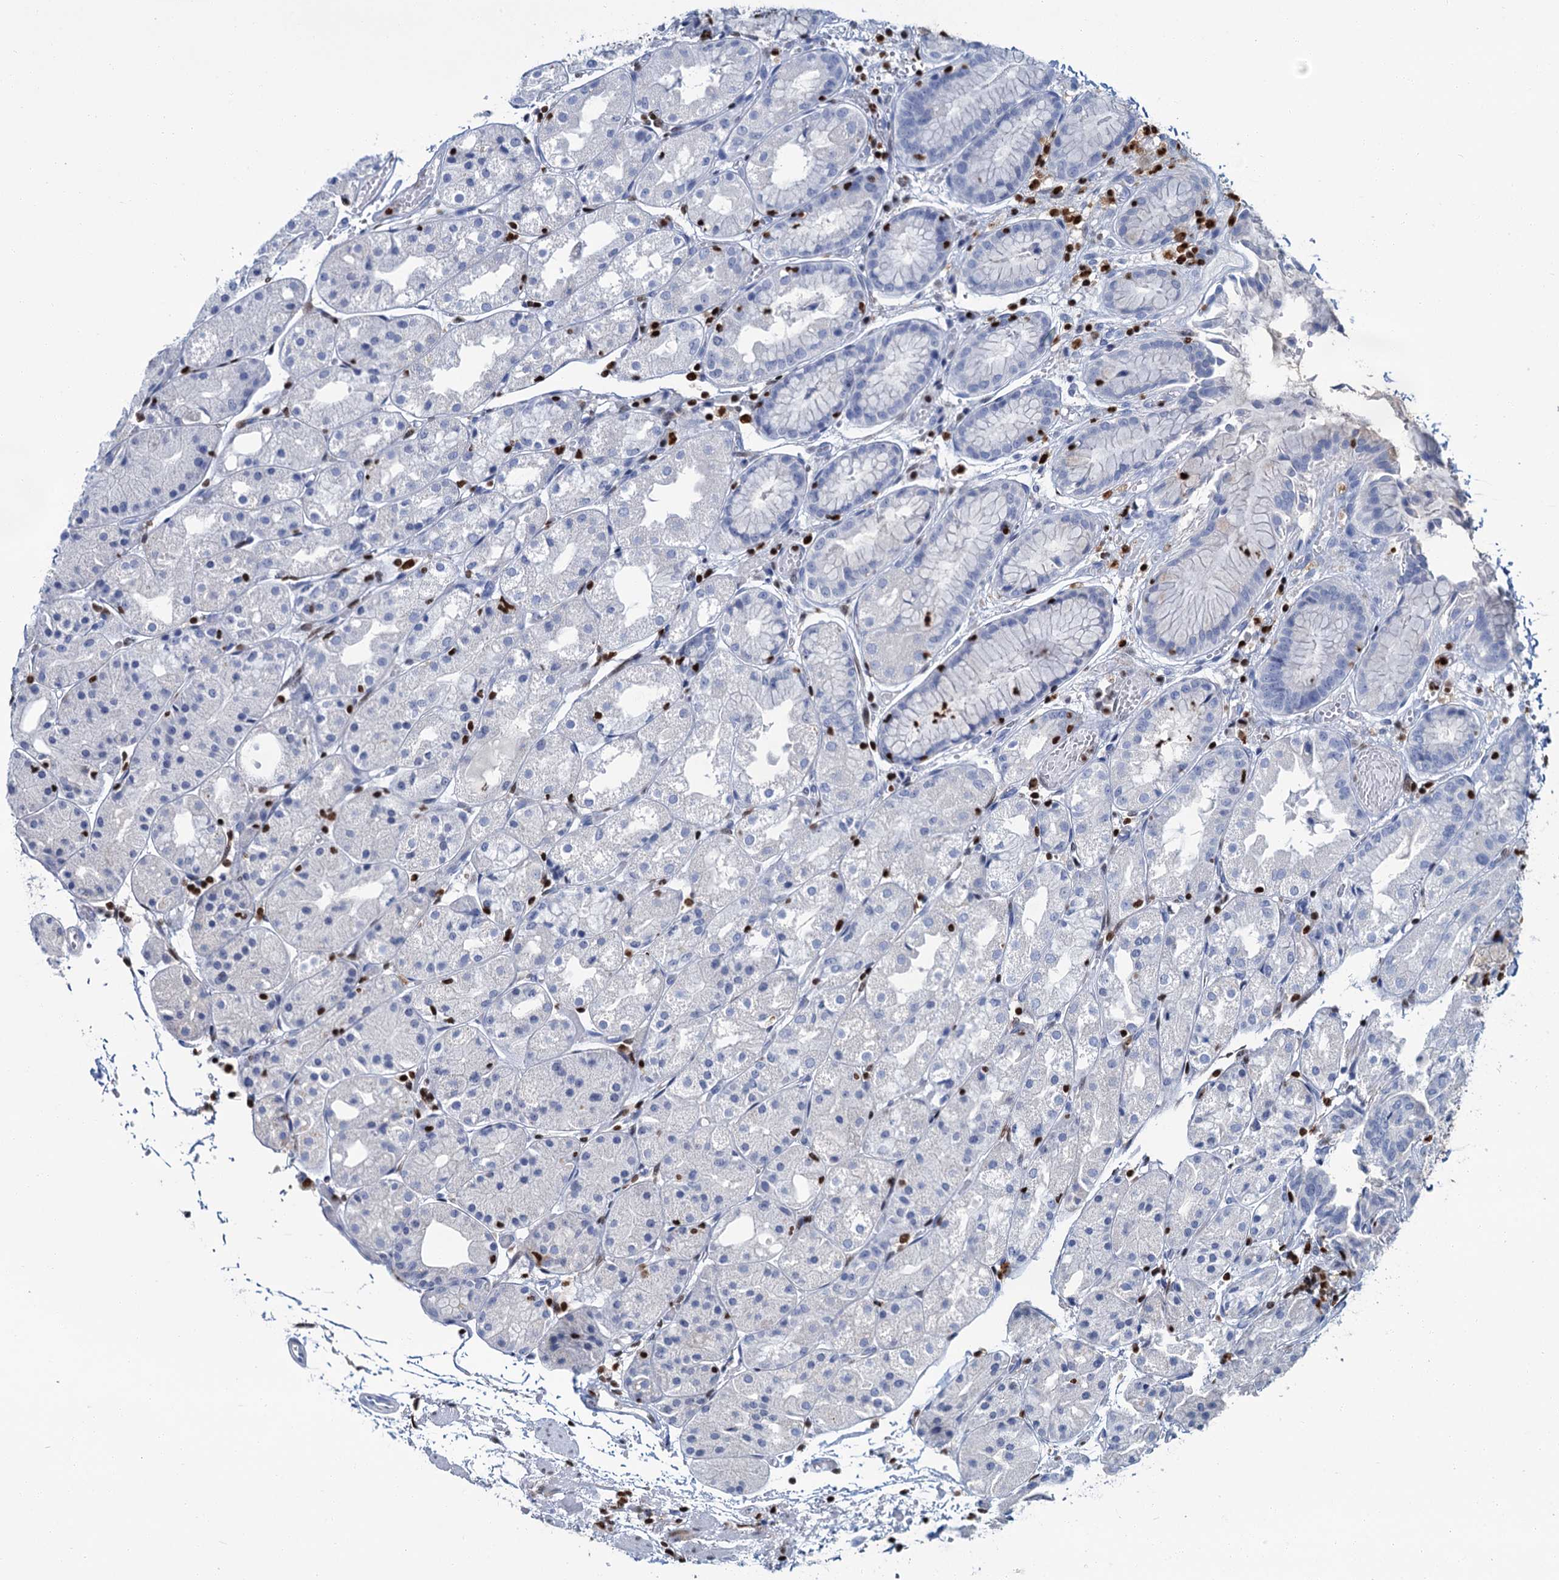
{"staining": {"intensity": "negative", "quantity": "none", "location": "none"}, "tissue": "stomach", "cell_type": "Glandular cells", "image_type": "normal", "snomed": [{"axis": "morphology", "description": "Normal tissue, NOS"}, {"axis": "topography", "description": "Stomach, upper"}], "caption": "A high-resolution micrograph shows immunohistochemistry (IHC) staining of benign stomach, which displays no significant staining in glandular cells. Brightfield microscopy of IHC stained with DAB (brown) and hematoxylin (blue), captured at high magnification.", "gene": "CELF2", "patient": {"sex": "male", "age": 72}}